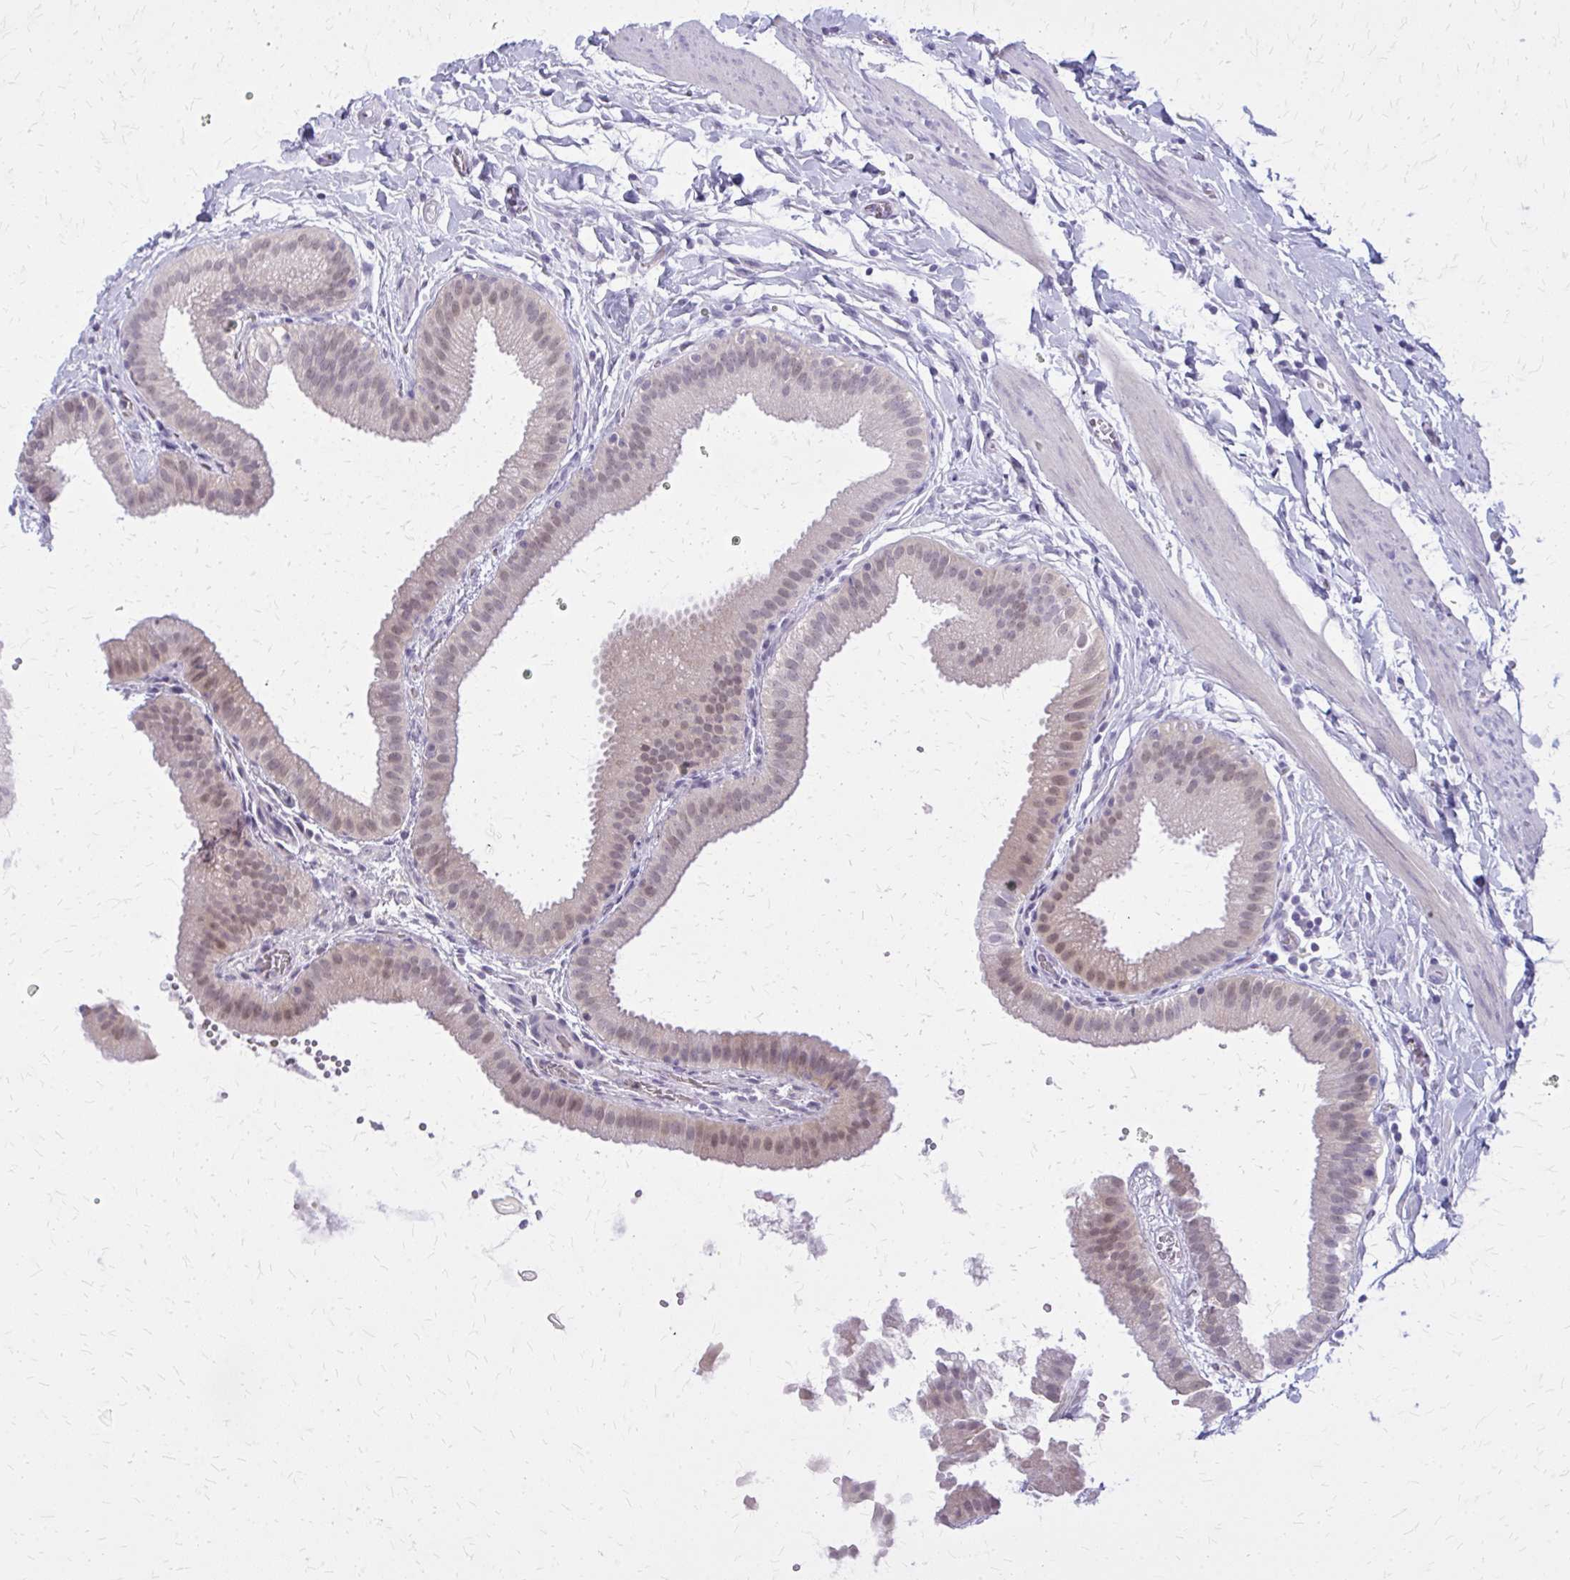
{"staining": {"intensity": "moderate", "quantity": "<25%", "location": "cytoplasmic/membranous,nuclear"}, "tissue": "gallbladder", "cell_type": "Glandular cells", "image_type": "normal", "snomed": [{"axis": "morphology", "description": "Normal tissue, NOS"}, {"axis": "topography", "description": "Gallbladder"}], "caption": "Gallbladder stained with DAB IHC demonstrates low levels of moderate cytoplasmic/membranous,nuclear staining in about <25% of glandular cells.", "gene": "GLRX", "patient": {"sex": "female", "age": 63}}